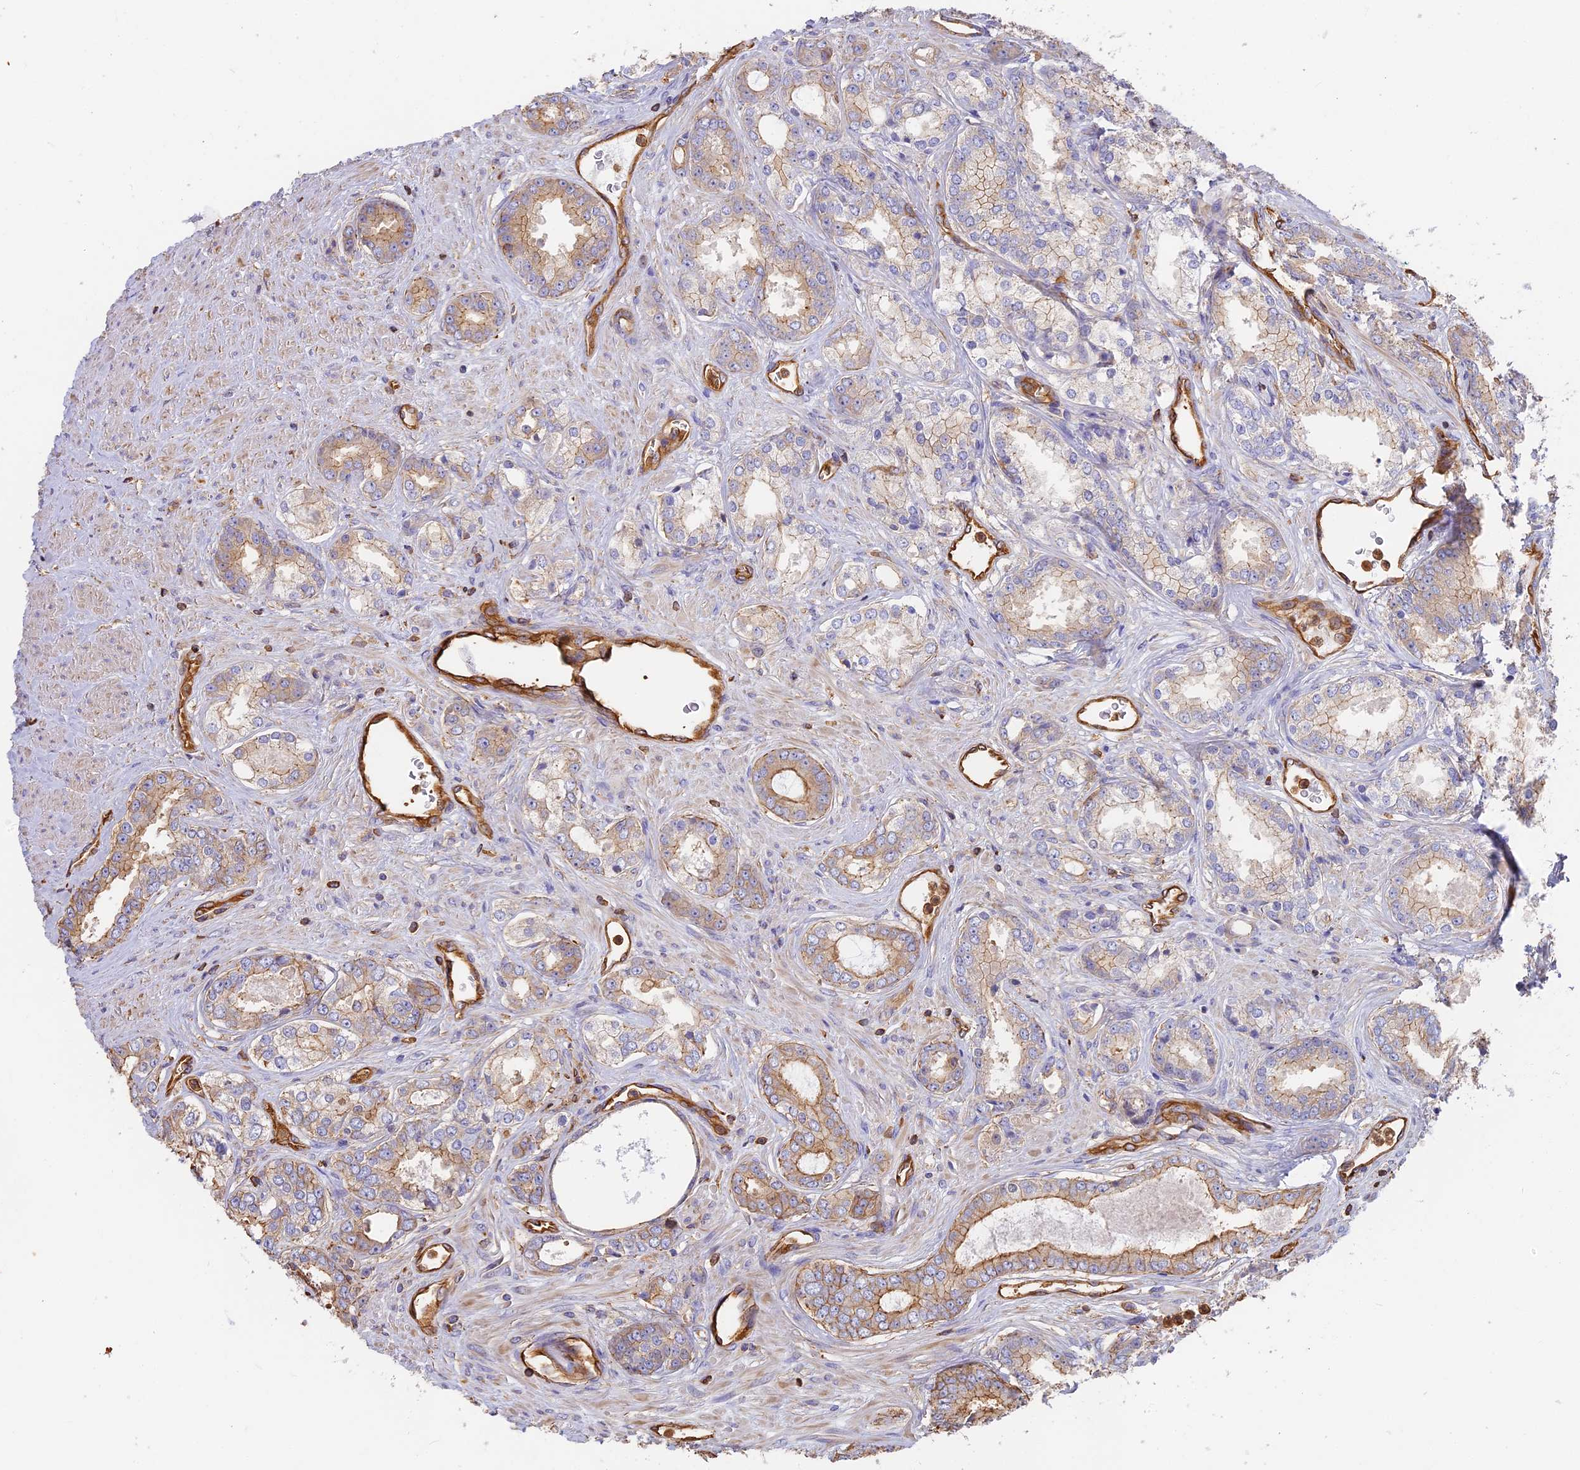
{"staining": {"intensity": "weak", "quantity": ">75%", "location": "cytoplasmic/membranous"}, "tissue": "prostate cancer", "cell_type": "Tumor cells", "image_type": "cancer", "snomed": [{"axis": "morphology", "description": "Adenocarcinoma, Low grade"}, {"axis": "topography", "description": "Prostate"}], "caption": "Protein expression analysis of human prostate cancer reveals weak cytoplasmic/membranous staining in approximately >75% of tumor cells.", "gene": "VPS18", "patient": {"sex": "male", "age": 68}}